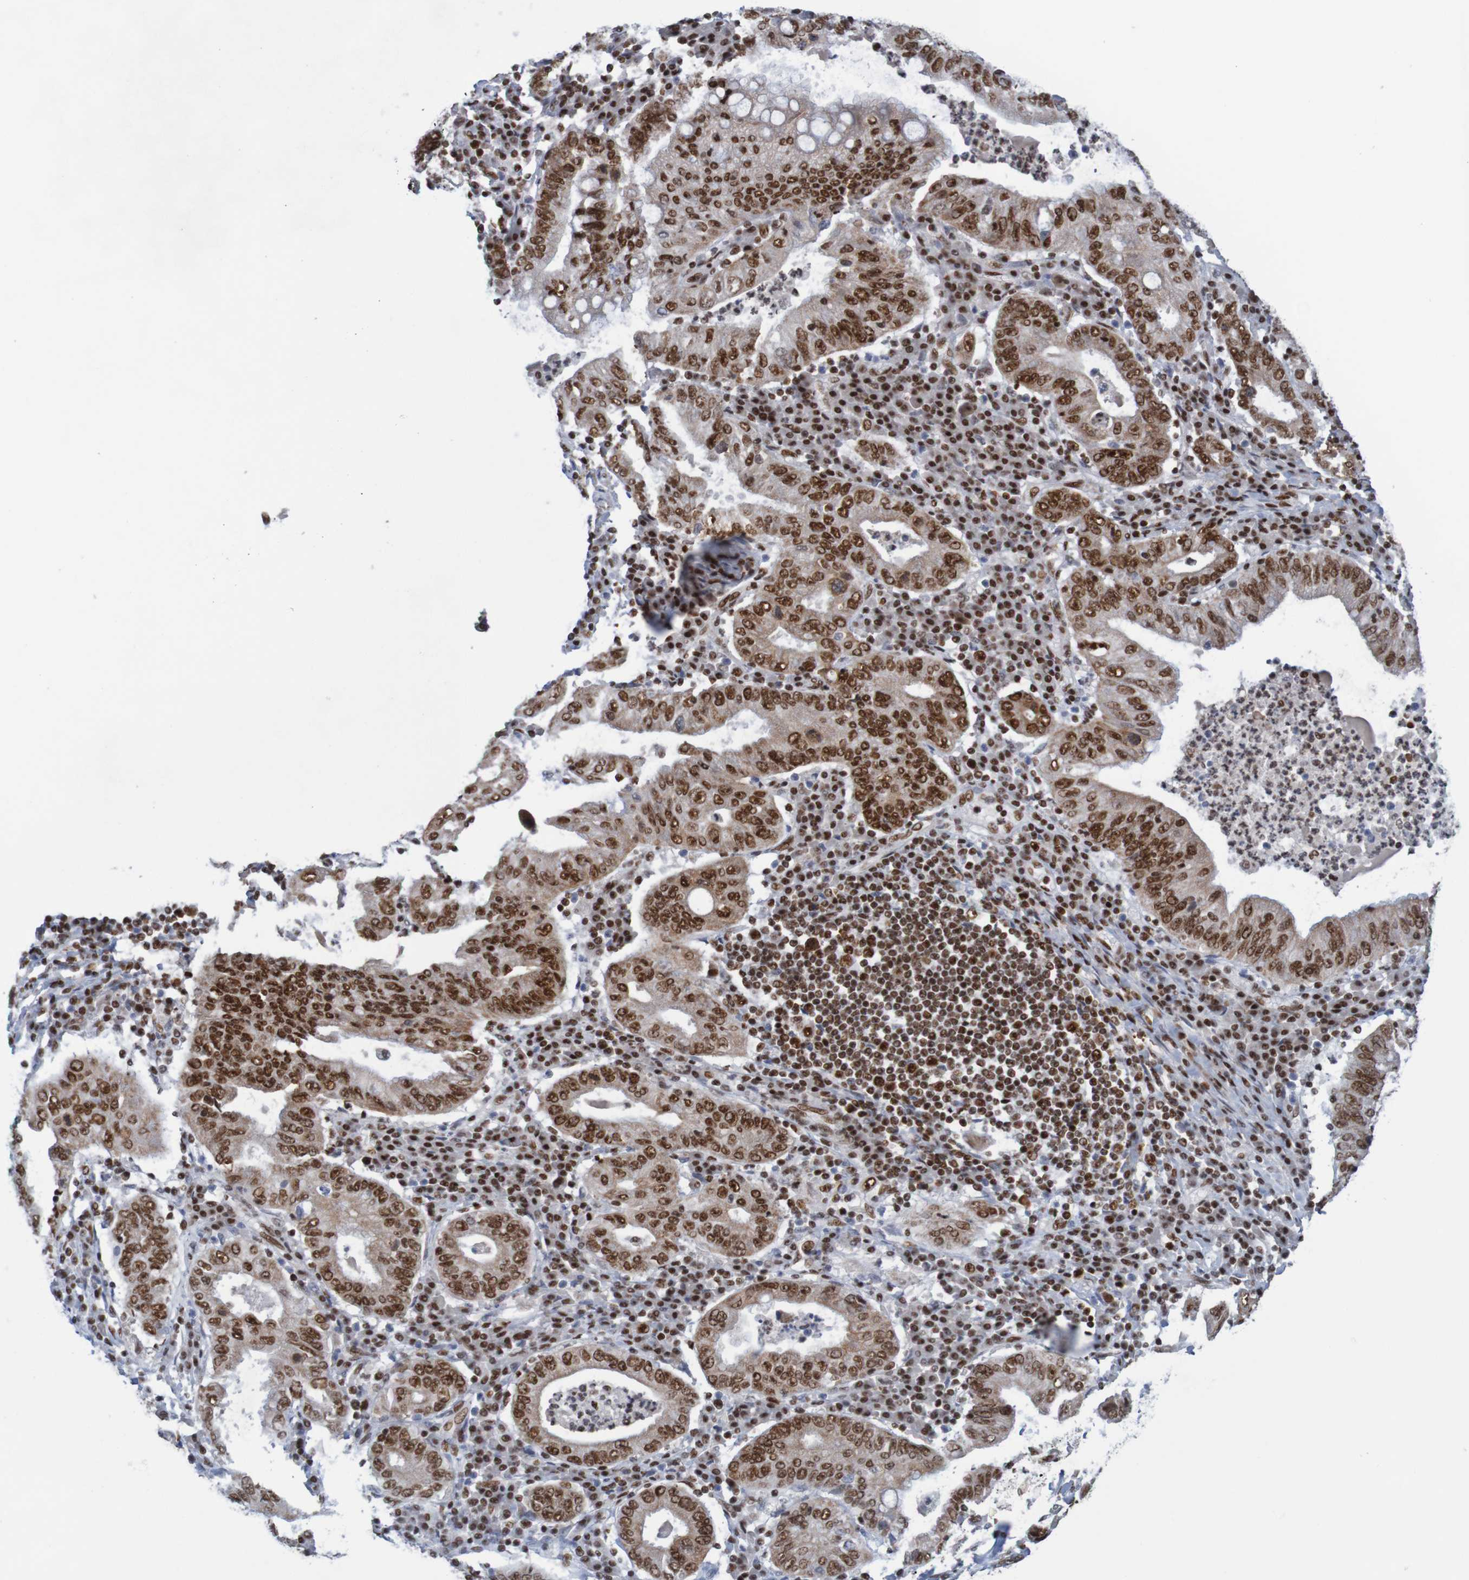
{"staining": {"intensity": "strong", "quantity": ">75%", "location": "nuclear"}, "tissue": "stomach cancer", "cell_type": "Tumor cells", "image_type": "cancer", "snomed": [{"axis": "morphology", "description": "Normal tissue, NOS"}, {"axis": "morphology", "description": "Adenocarcinoma, NOS"}, {"axis": "topography", "description": "Esophagus"}, {"axis": "topography", "description": "Stomach, upper"}, {"axis": "topography", "description": "Peripheral nerve tissue"}], "caption": "Adenocarcinoma (stomach) was stained to show a protein in brown. There is high levels of strong nuclear expression in about >75% of tumor cells. (DAB = brown stain, brightfield microscopy at high magnification).", "gene": "THRAP3", "patient": {"sex": "male", "age": 62}}